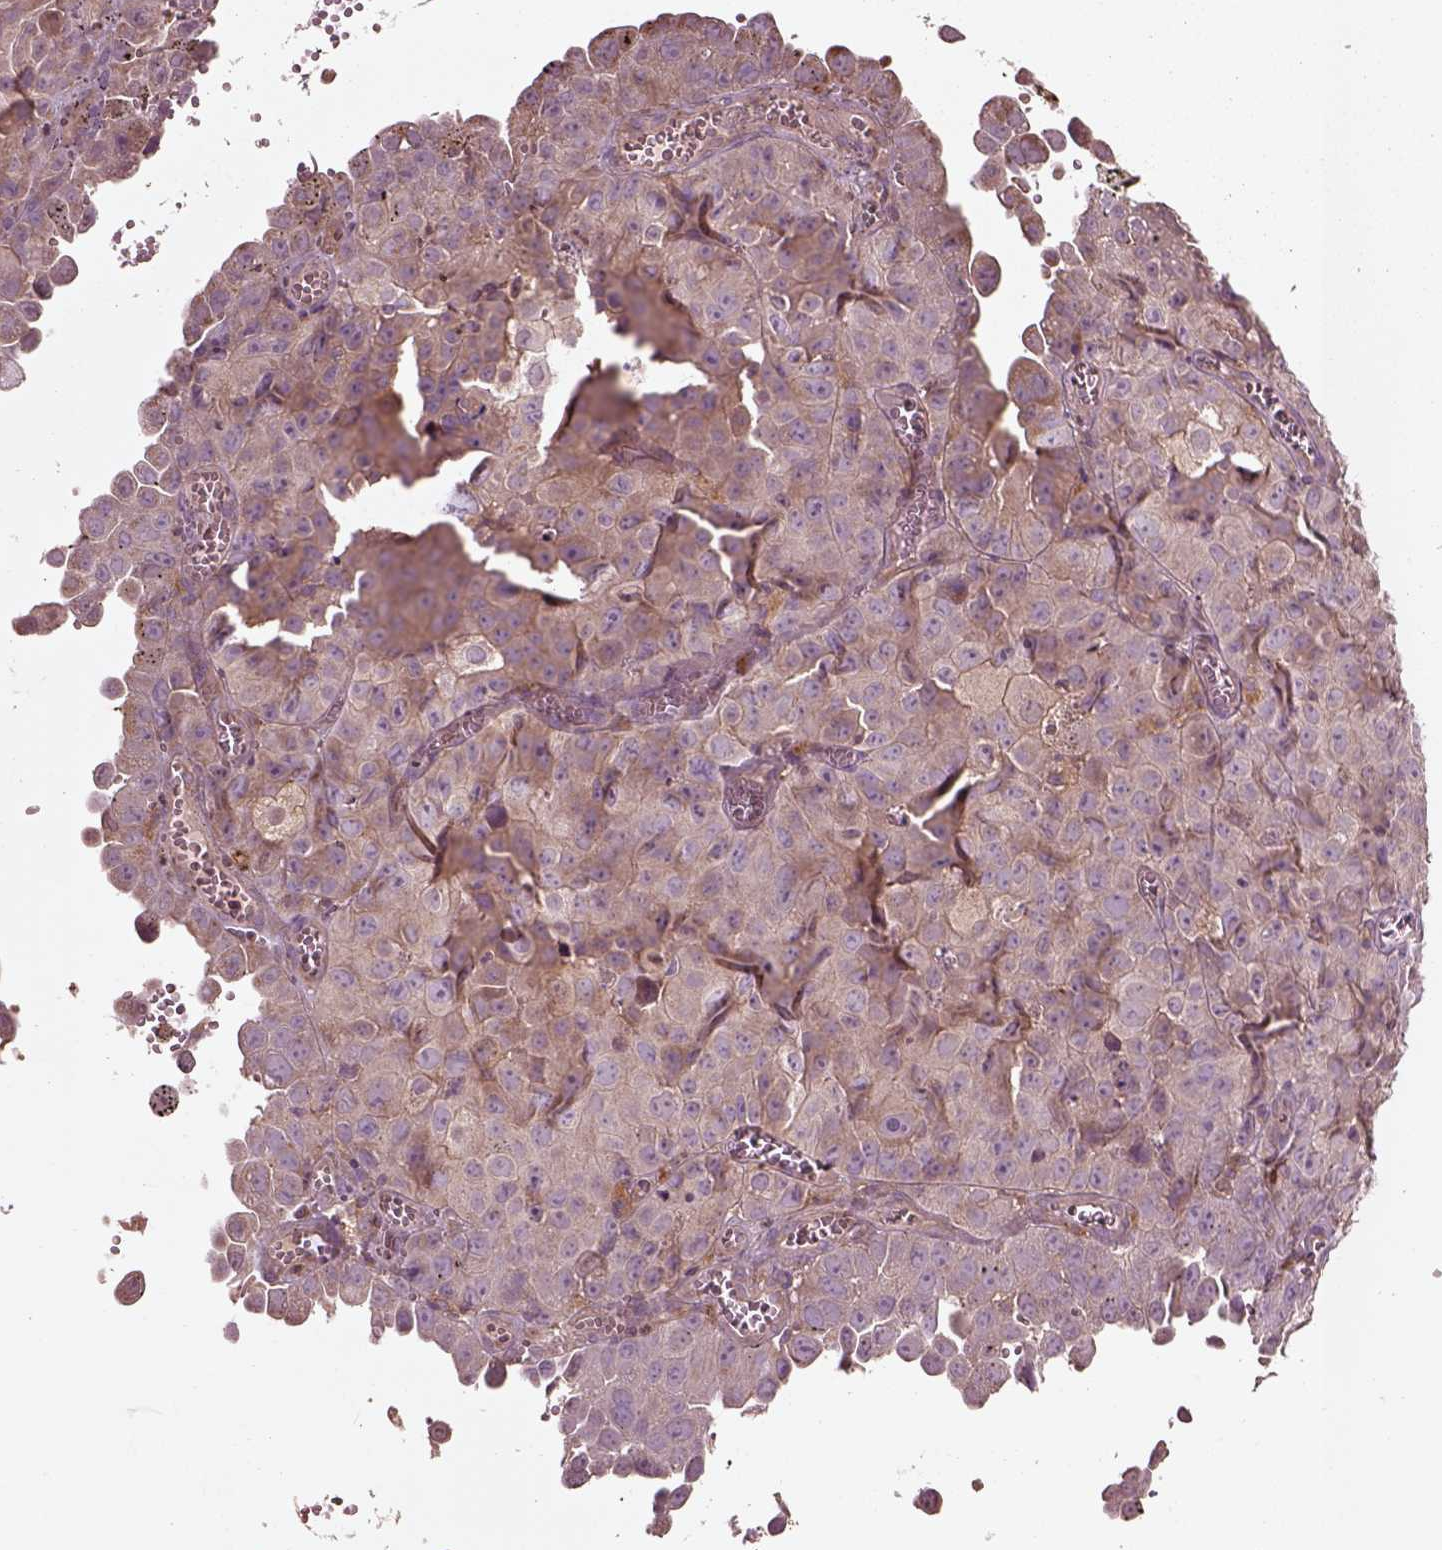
{"staining": {"intensity": "negative", "quantity": "none", "location": "none"}, "tissue": "cervical cancer", "cell_type": "Tumor cells", "image_type": "cancer", "snomed": [{"axis": "morphology", "description": "Squamous cell carcinoma, NOS"}, {"axis": "topography", "description": "Cervix"}], "caption": "Tumor cells show no significant protein expression in cervical cancer (squamous cell carcinoma).", "gene": "TRADD", "patient": {"sex": "female", "age": 55}}